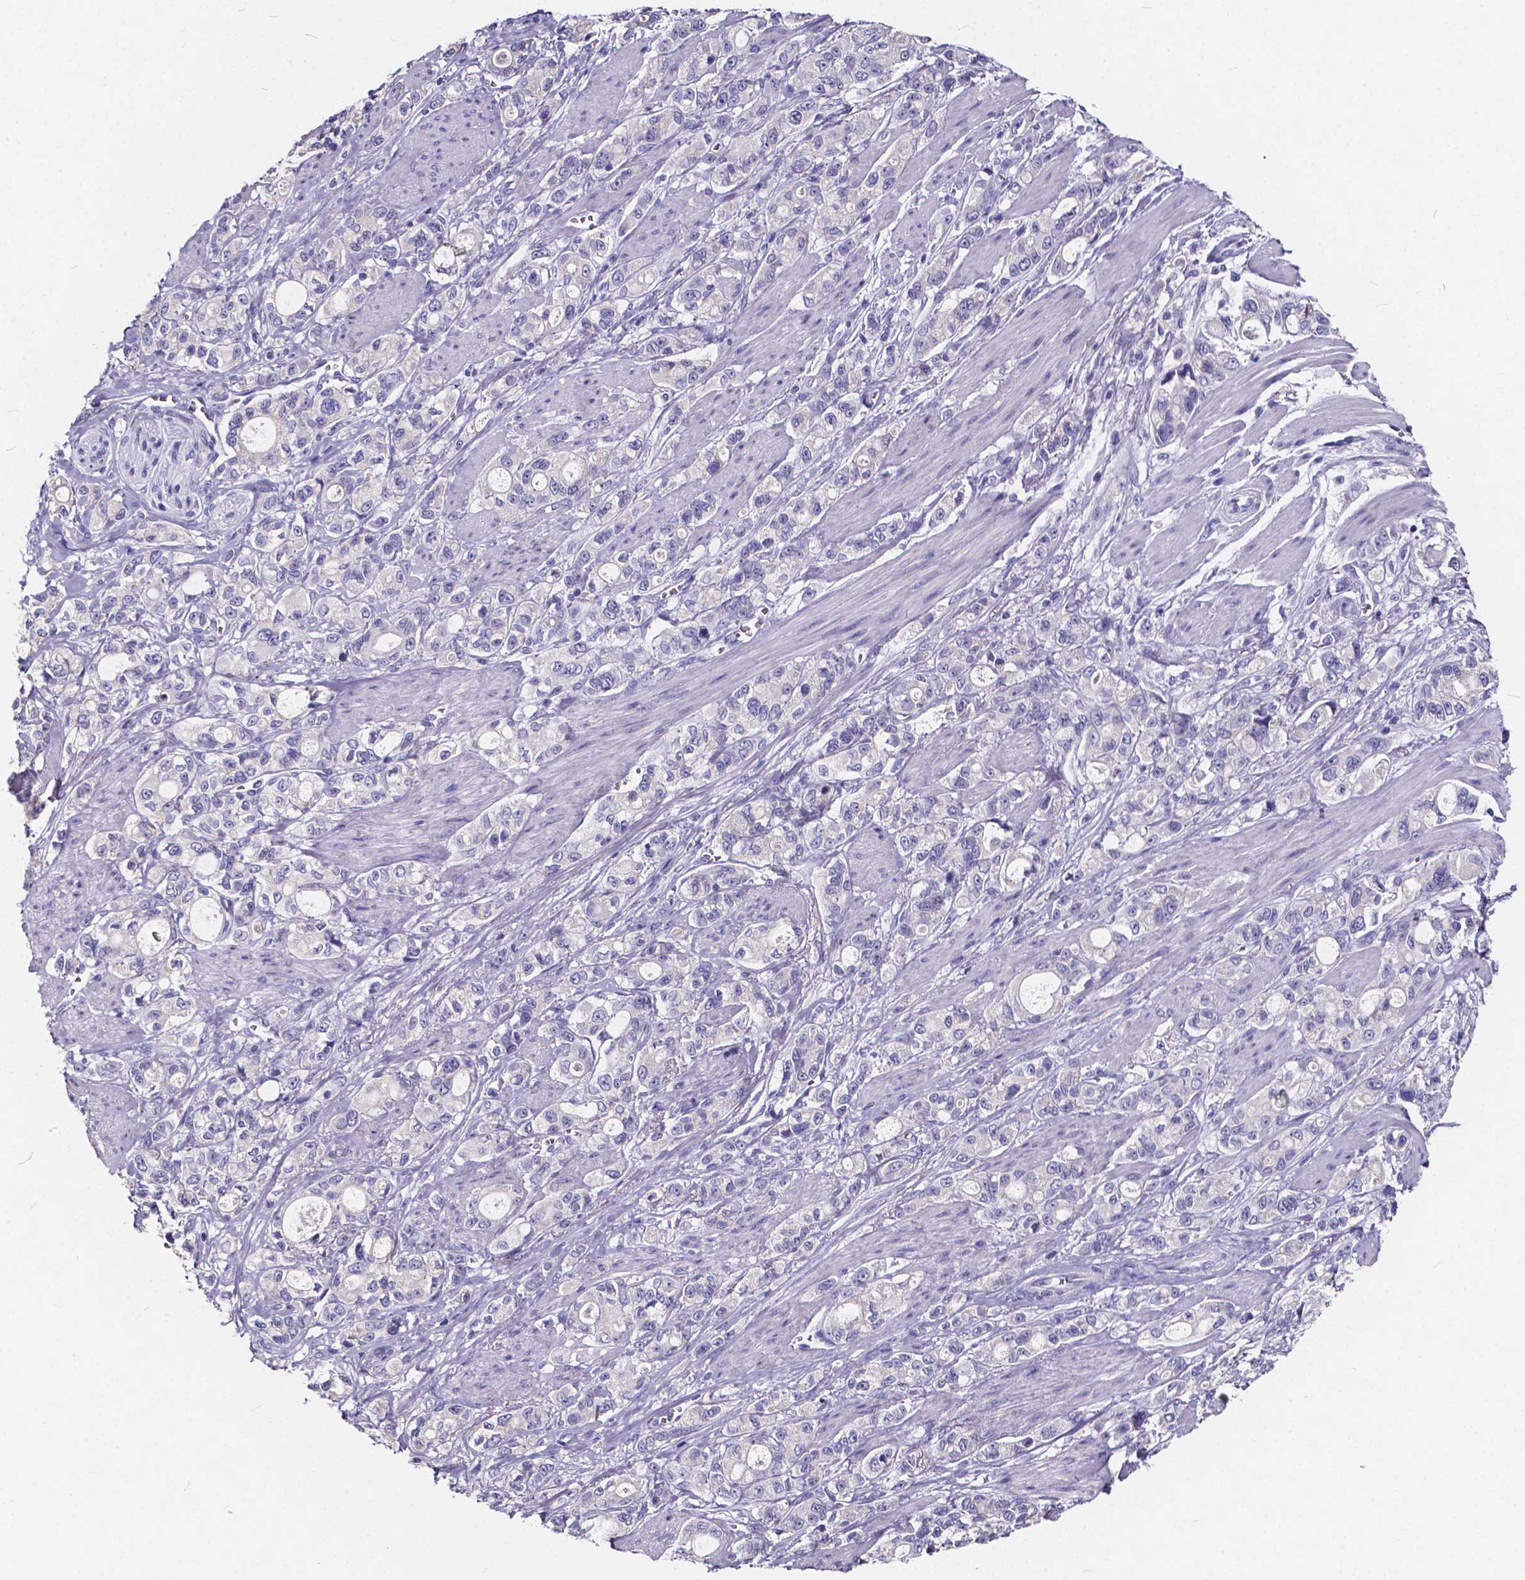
{"staining": {"intensity": "negative", "quantity": "none", "location": "none"}, "tissue": "stomach cancer", "cell_type": "Tumor cells", "image_type": "cancer", "snomed": [{"axis": "morphology", "description": "Adenocarcinoma, NOS"}, {"axis": "topography", "description": "Stomach"}], "caption": "A histopathology image of adenocarcinoma (stomach) stained for a protein demonstrates no brown staining in tumor cells.", "gene": "SPEF2", "patient": {"sex": "male", "age": 63}}